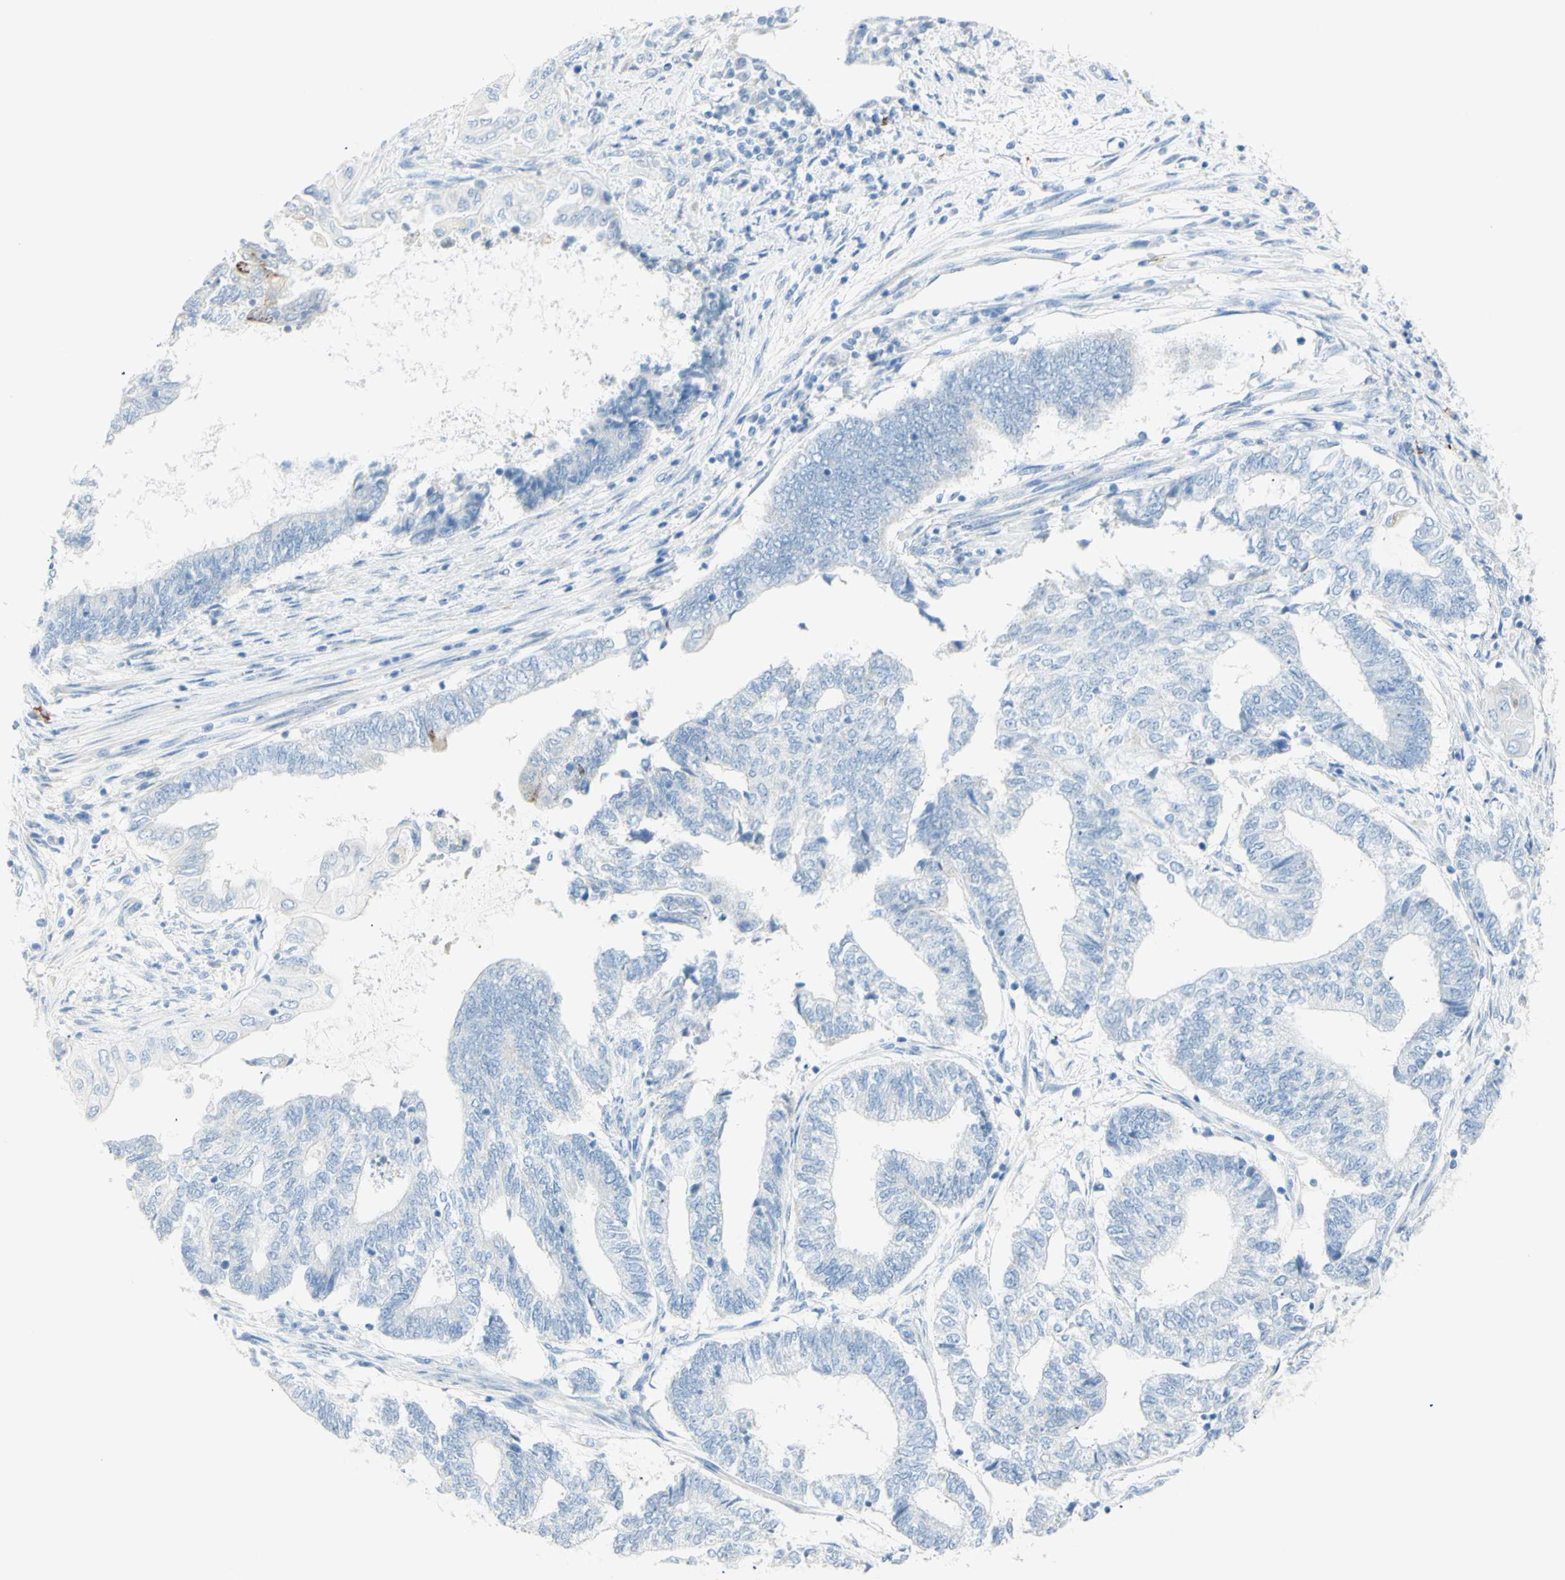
{"staining": {"intensity": "negative", "quantity": "none", "location": "none"}, "tissue": "endometrial cancer", "cell_type": "Tumor cells", "image_type": "cancer", "snomed": [{"axis": "morphology", "description": "Adenocarcinoma, NOS"}, {"axis": "topography", "description": "Uterus"}, {"axis": "topography", "description": "Endometrium"}], "caption": "This is a histopathology image of immunohistochemistry staining of endometrial cancer, which shows no expression in tumor cells.", "gene": "LETM1", "patient": {"sex": "female", "age": 70}}